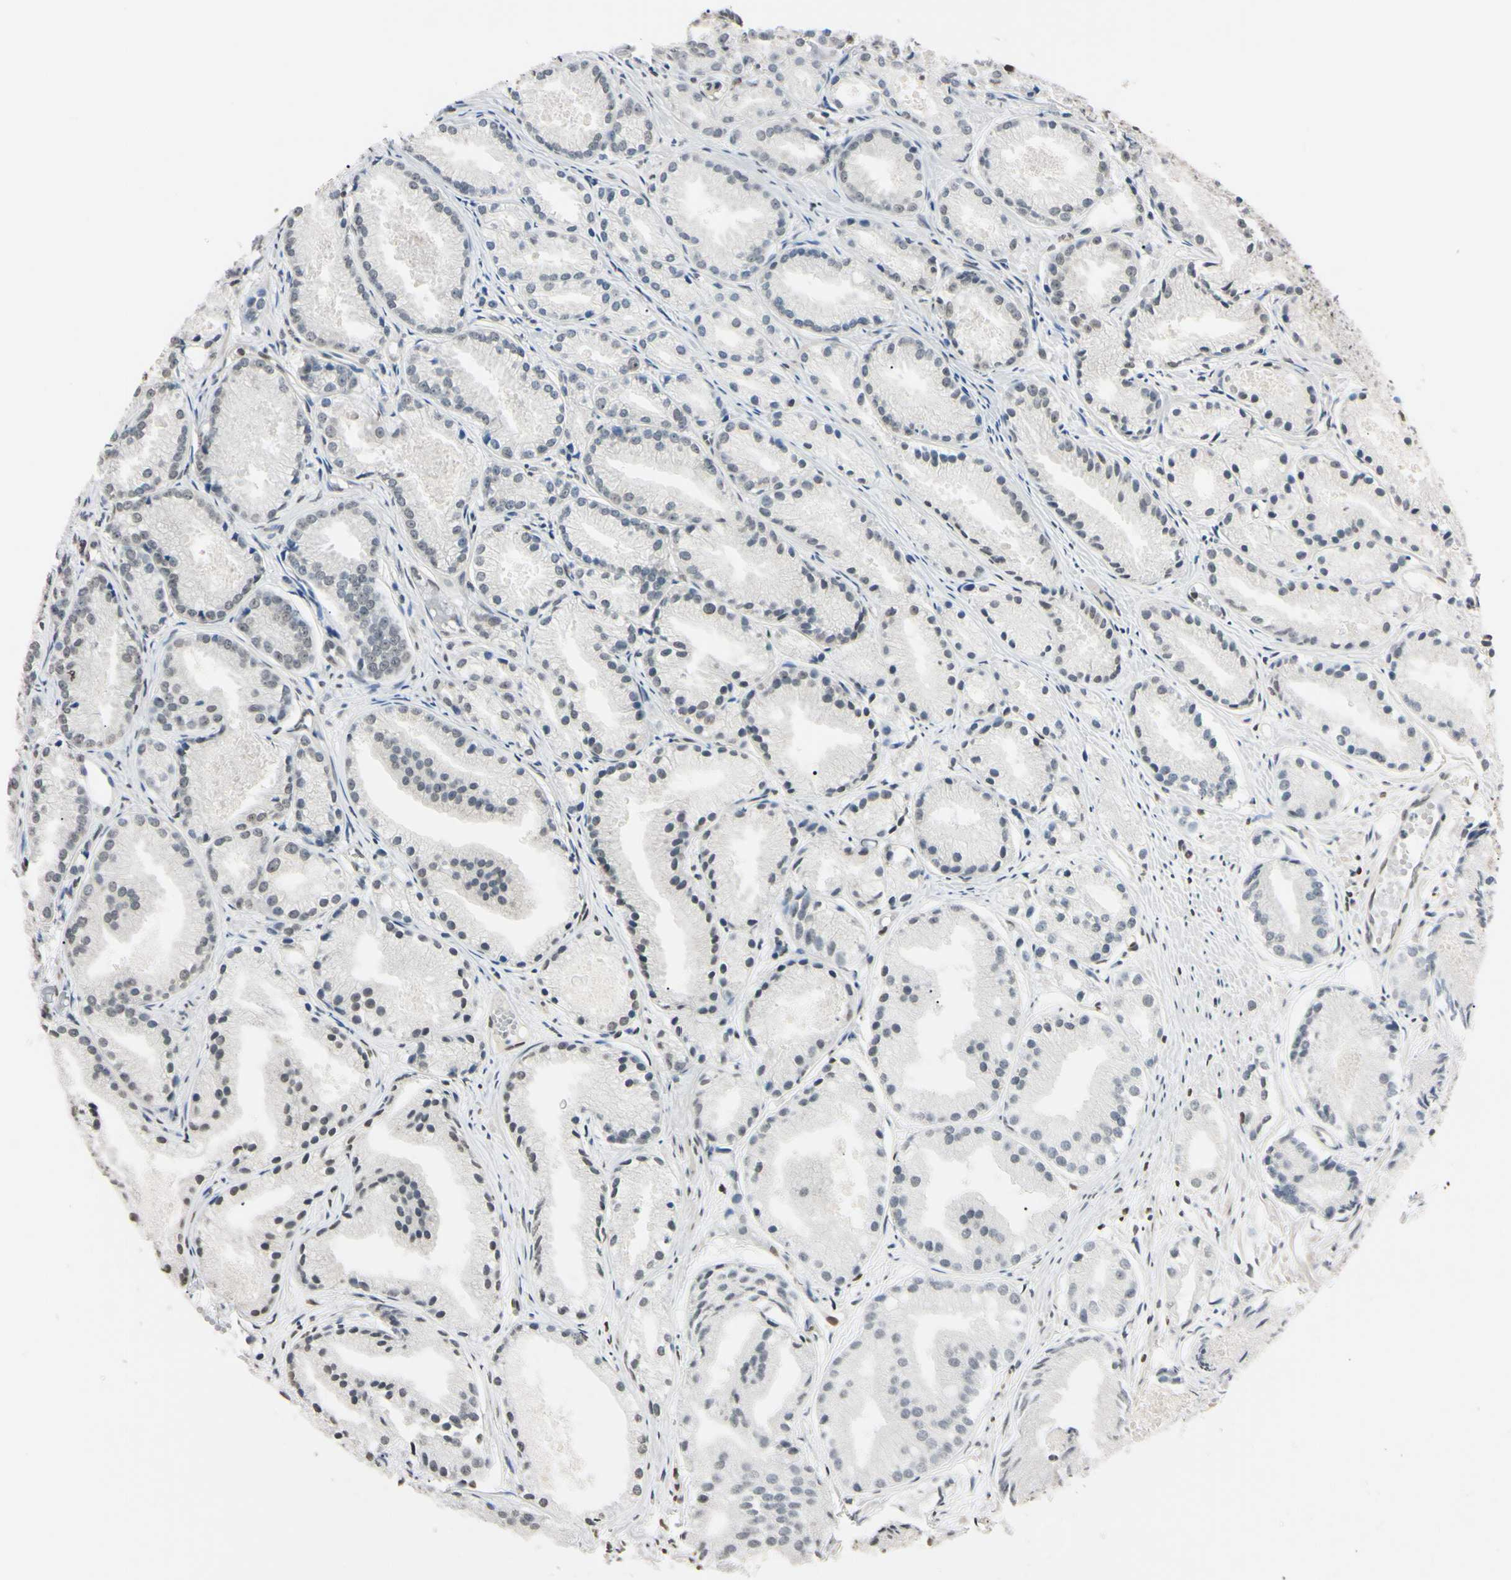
{"staining": {"intensity": "weak", "quantity": "25%-75%", "location": "nuclear"}, "tissue": "prostate cancer", "cell_type": "Tumor cells", "image_type": "cancer", "snomed": [{"axis": "morphology", "description": "Adenocarcinoma, Low grade"}, {"axis": "topography", "description": "Prostate"}], "caption": "Protein analysis of adenocarcinoma (low-grade) (prostate) tissue demonstrates weak nuclear expression in about 25%-75% of tumor cells.", "gene": "CDC45", "patient": {"sex": "male", "age": 72}}